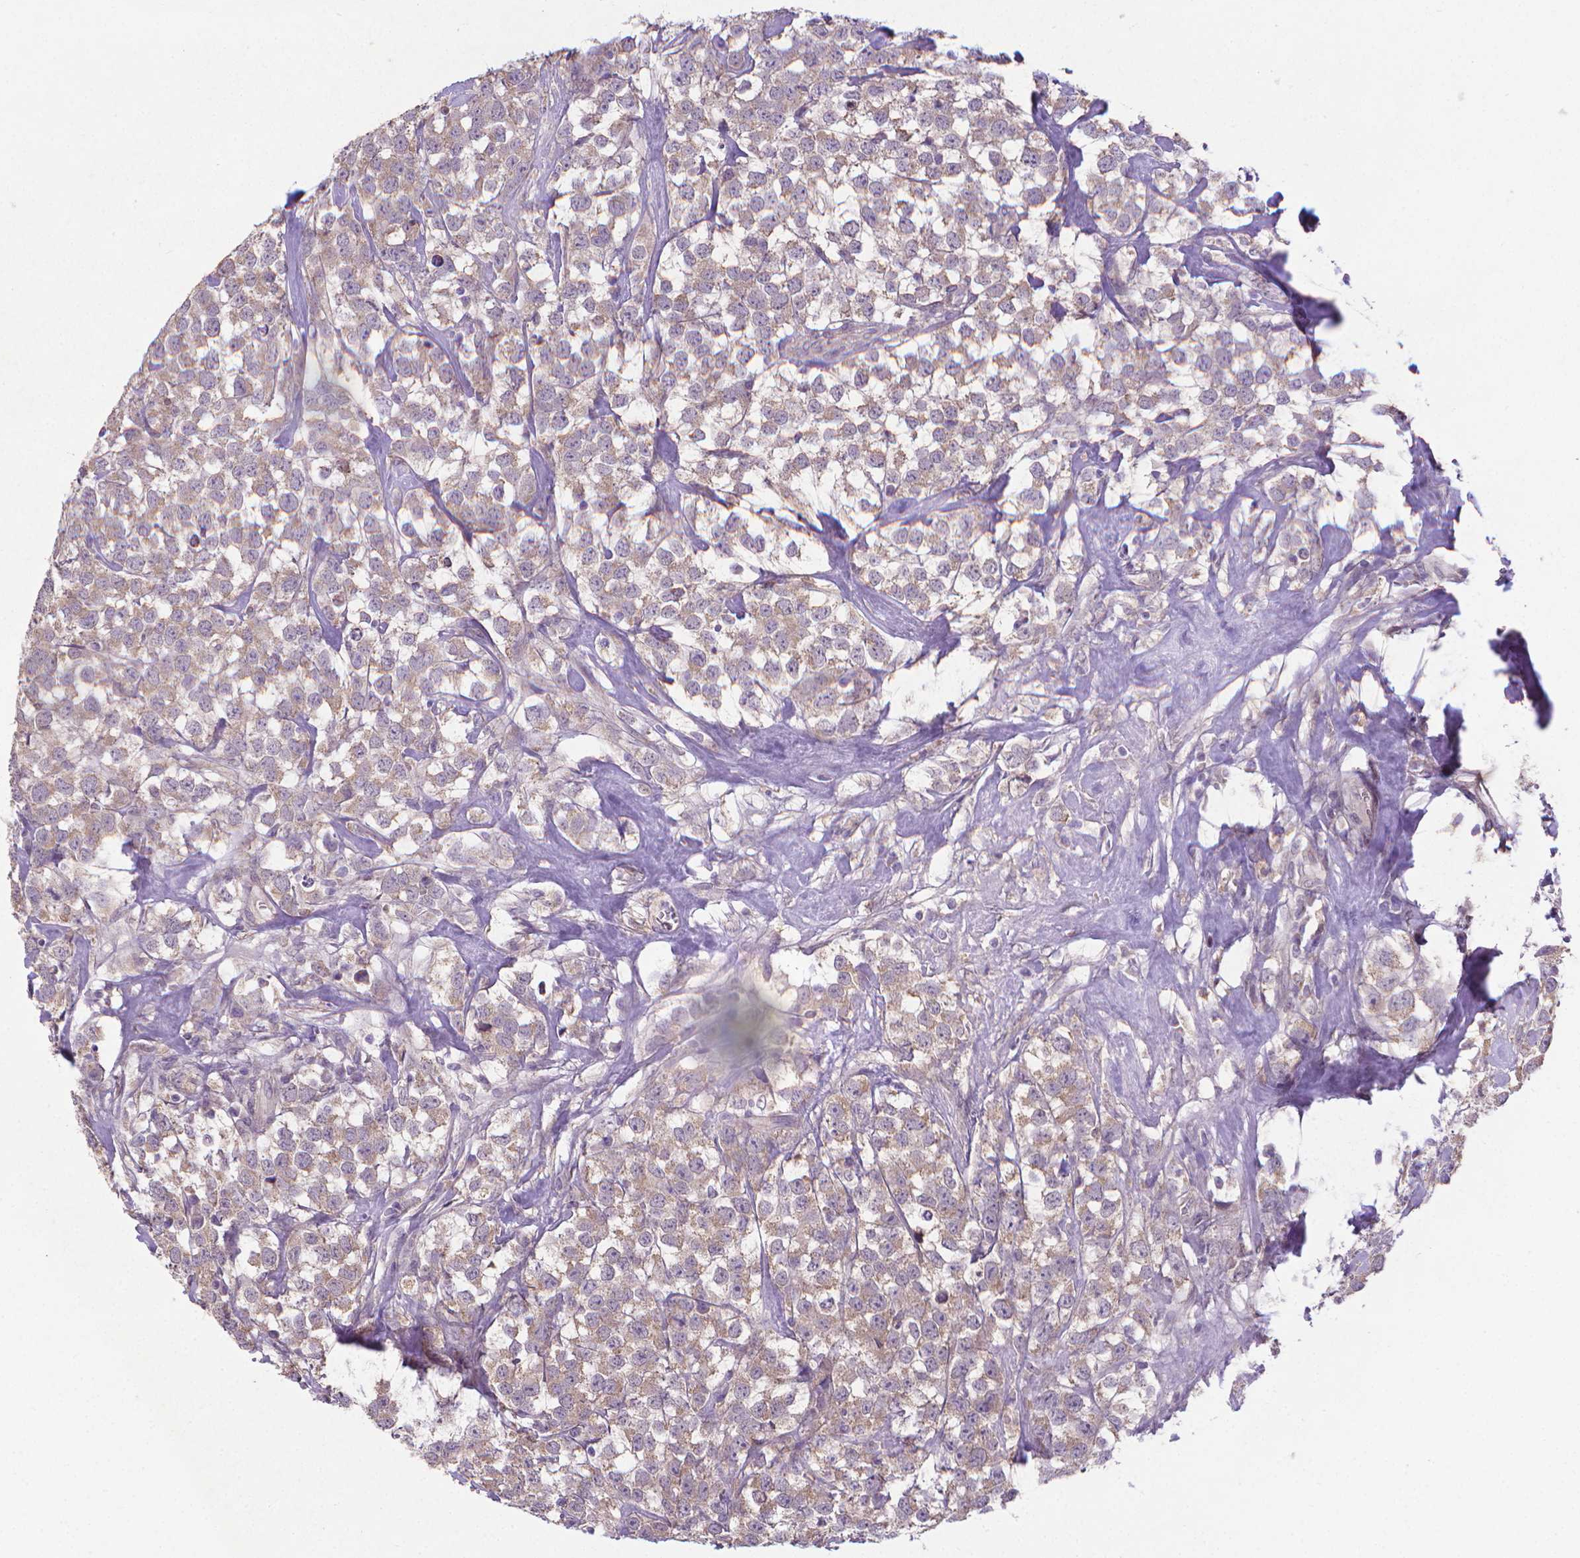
{"staining": {"intensity": "weak", "quantity": "25%-75%", "location": "cytoplasmic/membranous"}, "tissue": "testis cancer", "cell_type": "Tumor cells", "image_type": "cancer", "snomed": [{"axis": "morphology", "description": "Seminoma, NOS"}, {"axis": "topography", "description": "Testis"}], "caption": "A photomicrograph of human testis seminoma stained for a protein exhibits weak cytoplasmic/membranous brown staining in tumor cells. (Brightfield microscopy of DAB IHC at high magnification).", "gene": "GPR63", "patient": {"sex": "male", "age": 59}}